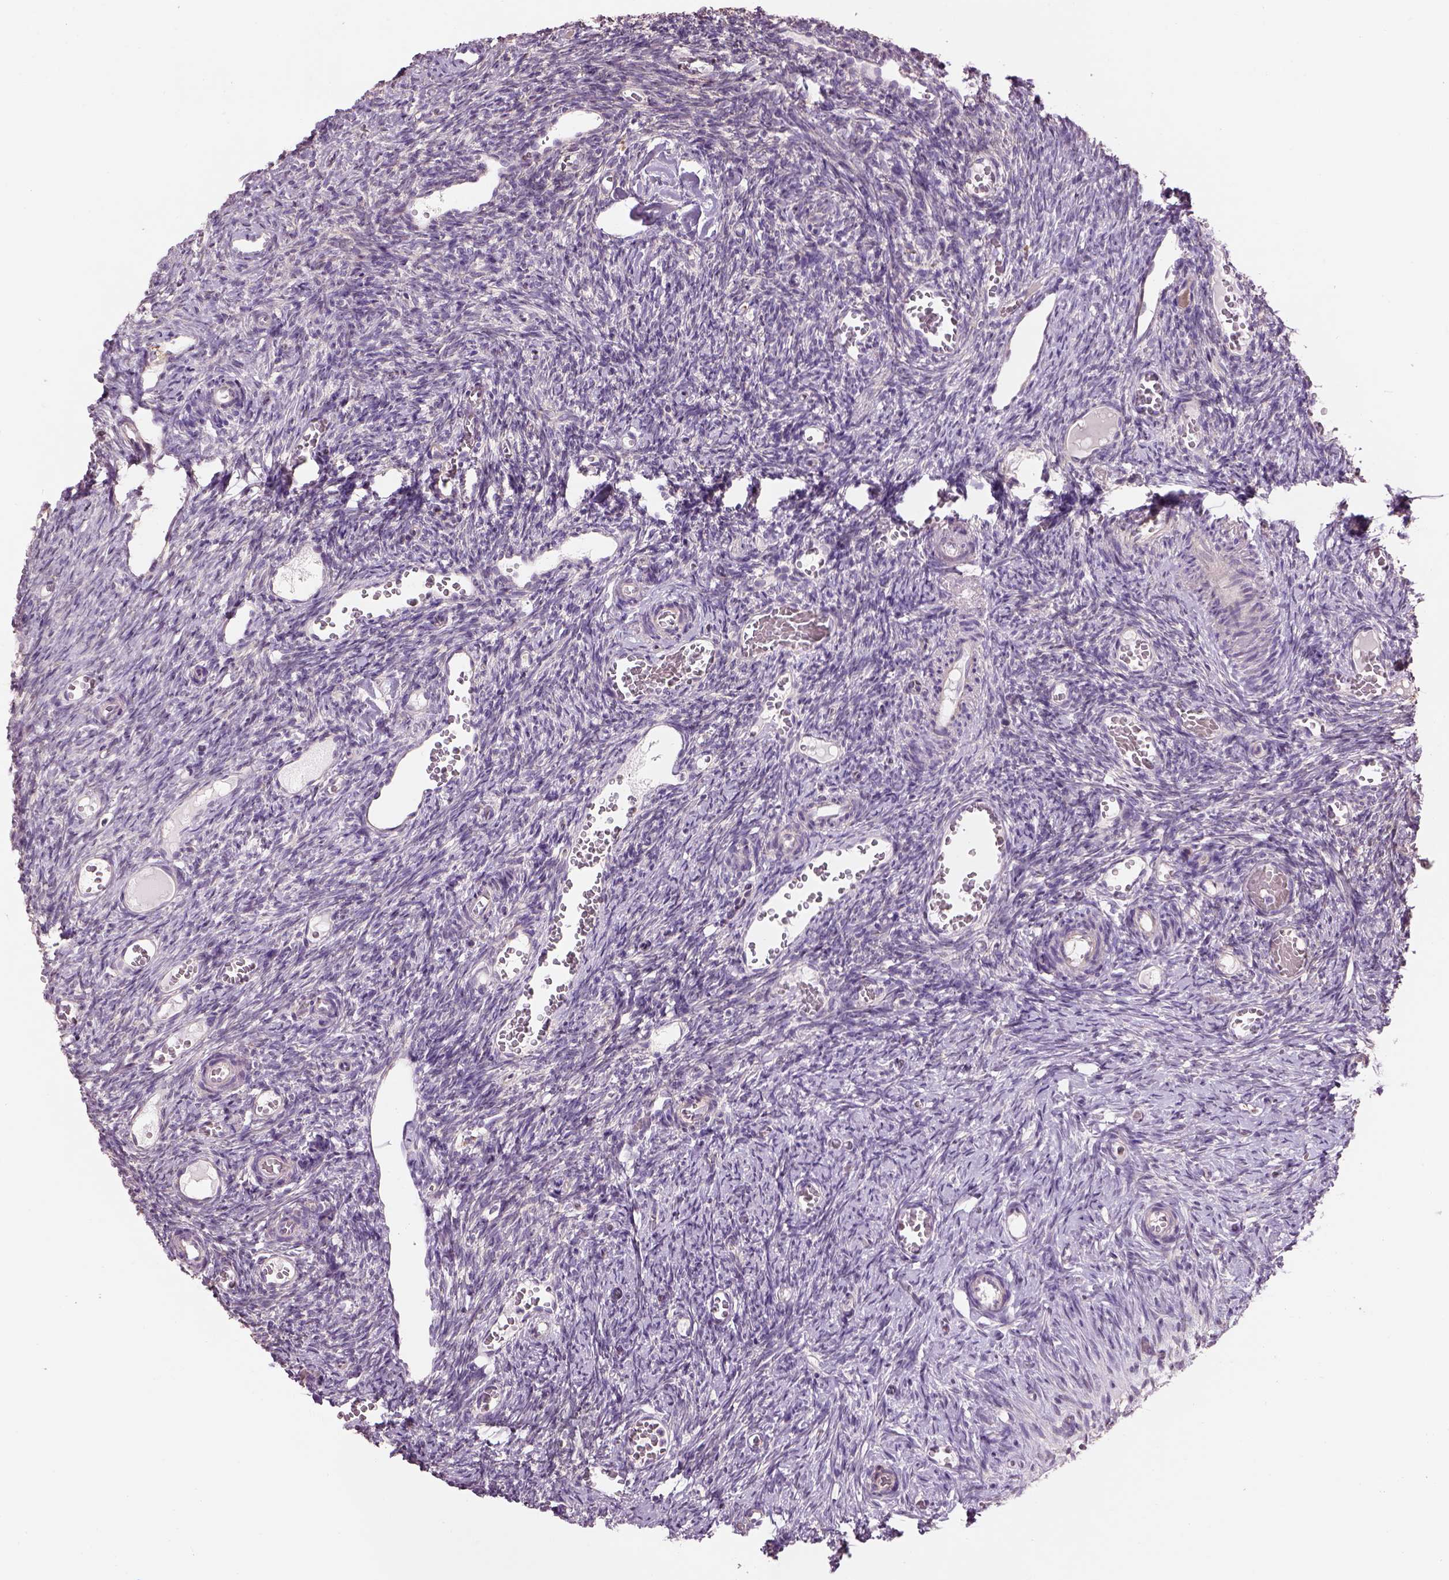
{"staining": {"intensity": "negative", "quantity": "none", "location": "none"}, "tissue": "ovary", "cell_type": "Ovarian stroma cells", "image_type": "normal", "snomed": [{"axis": "morphology", "description": "Normal tissue, NOS"}, {"axis": "topography", "description": "Ovary"}], "caption": "Ovarian stroma cells are negative for protein expression in normal human ovary.", "gene": "IFT52", "patient": {"sex": "female", "age": 39}}